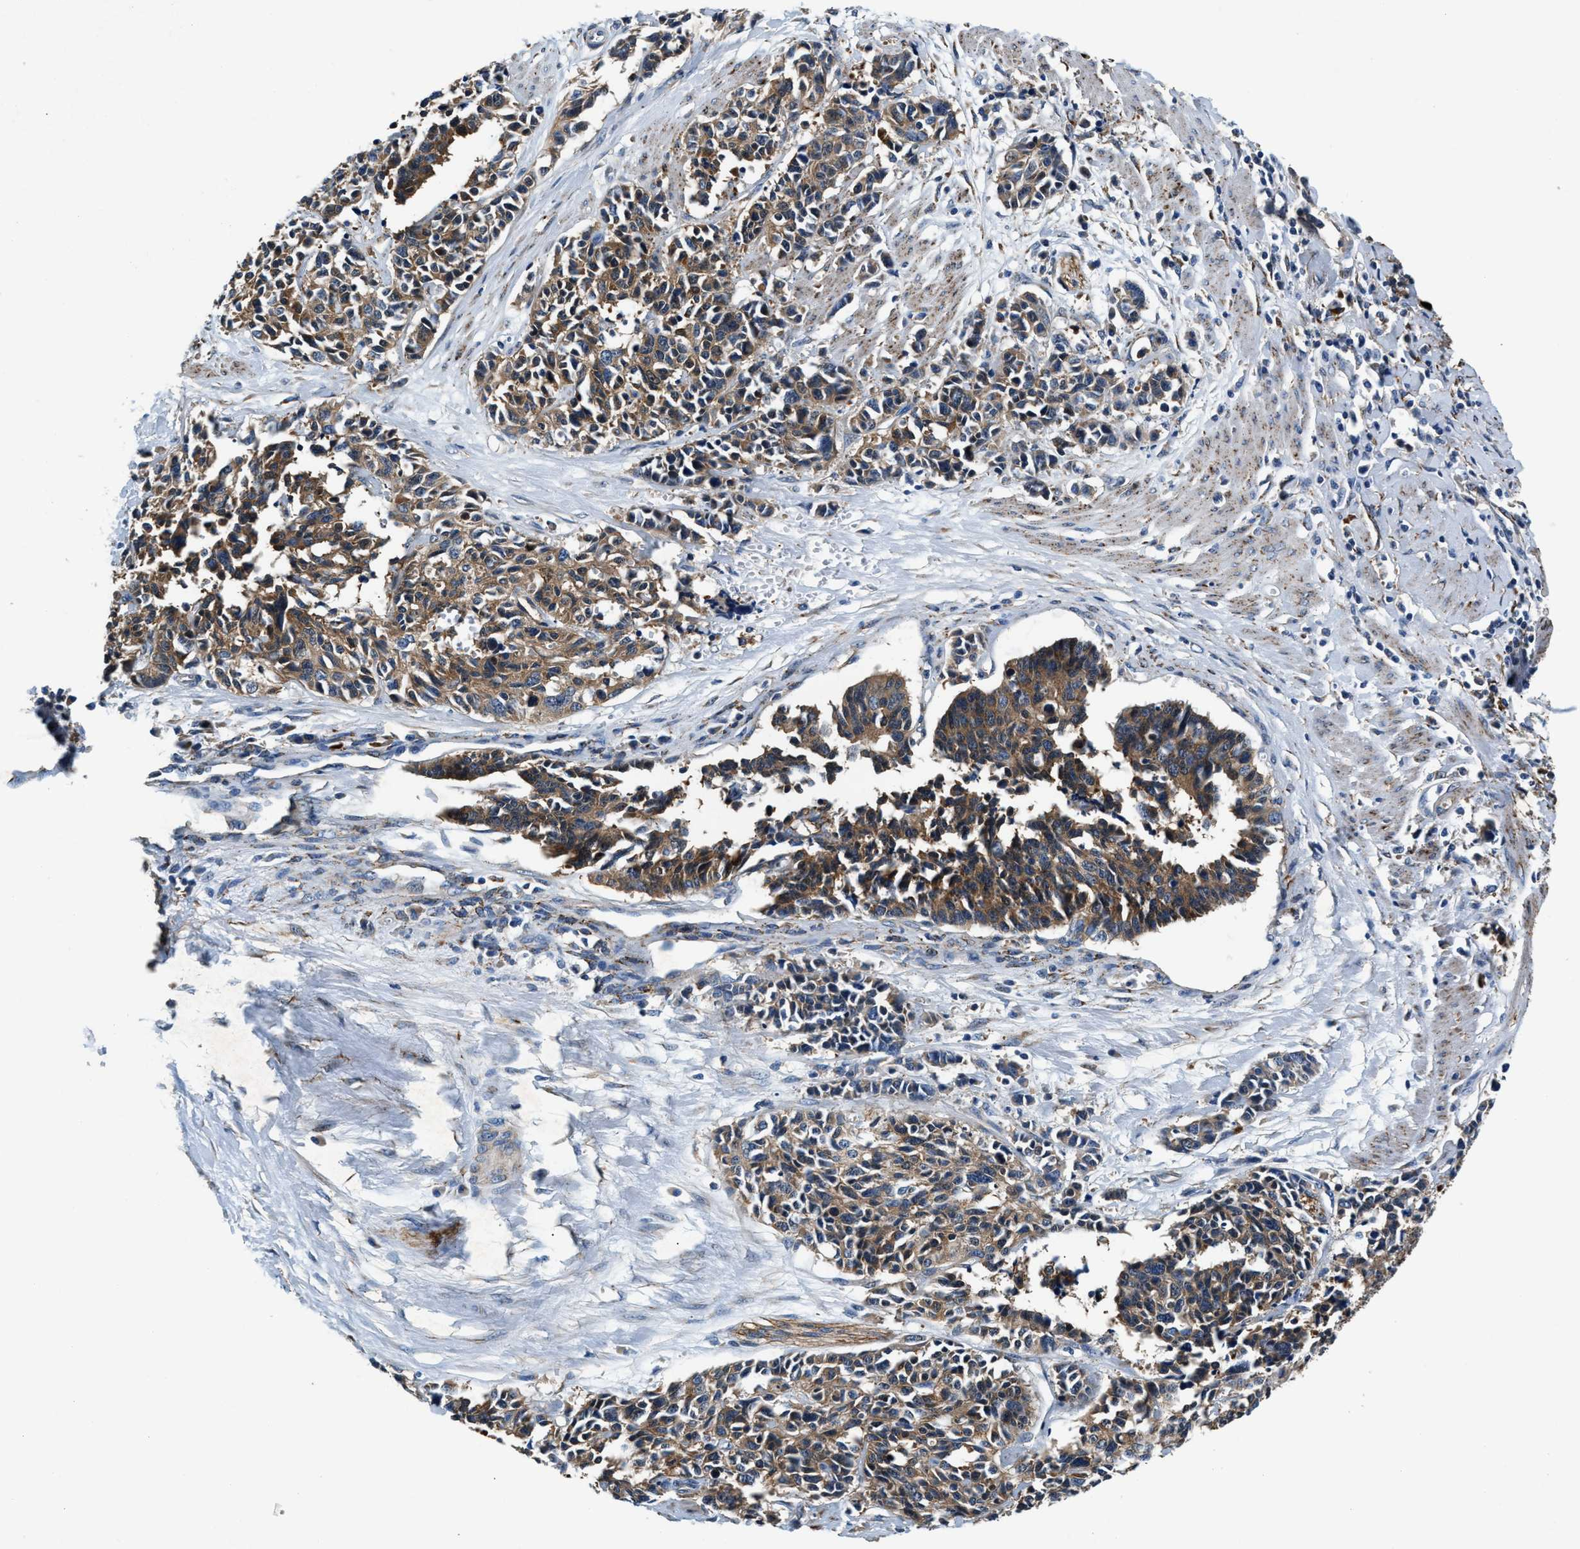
{"staining": {"intensity": "moderate", "quantity": ">75%", "location": "cytoplasmic/membranous"}, "tissue": "cervical cancer", "cell_type": "Tumor cells", "image_type": "cancer", "snomed": [{"axis": "morphology", "description": "Squamous cell carcinoma, NOS"}, {"axis": "topography", "description": "Cervix"}], "caption": "Immunohistochemistry (IHC) staining of cervical cancer (squamous cell carcinoma), which reveals medium levels of moderate cytoplasmic/membranous staining in approximately >75% of tumor cells indicating moderate cytoplasmic/membranous protein expression. The staining was performed using DAB (brown) for protein detection and nuclei were counterstained in hematoxylin (blue).", "gene": "PRTFDC1", "patient": {"sex": "female", "age": 35}}